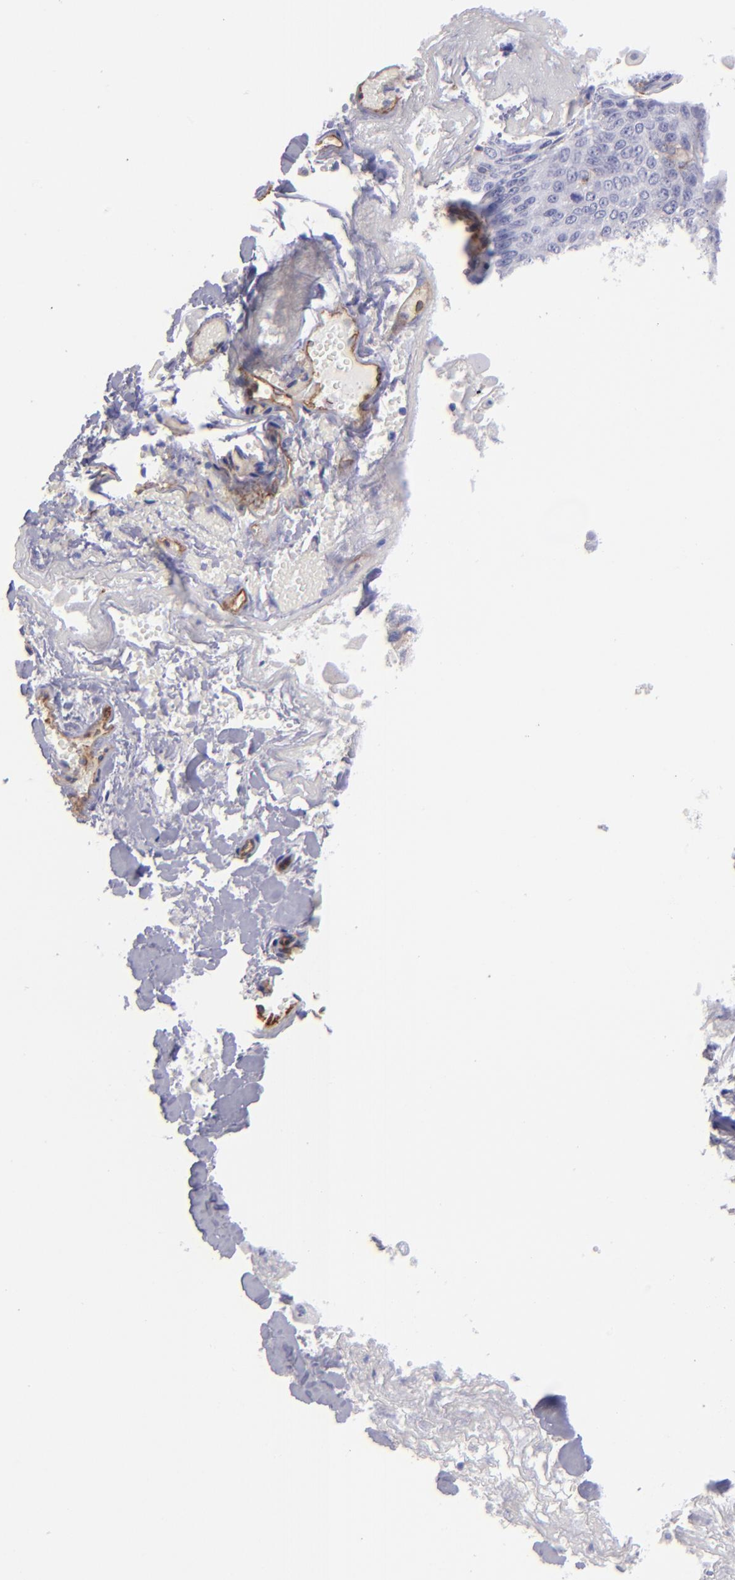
{"staining": {"intensity": "negative", "quantity": "none", "location": "none"}, "tissue": "lung cancer", "cell_type": "Tumor cells", "image_type": "cancer", "snomed": [{"axis": "morphology", "description": "Adenocarcinoma, NOS"}, {"axis": "topography", "description": "Lung"}], "caption": "Immunohistochemistry micrograph of lung cancer stained for a protein (brown), which shows no staining in tumor cells.", "gene": "ENTPD1", "patient": {"sex": "male", "age": 60}}